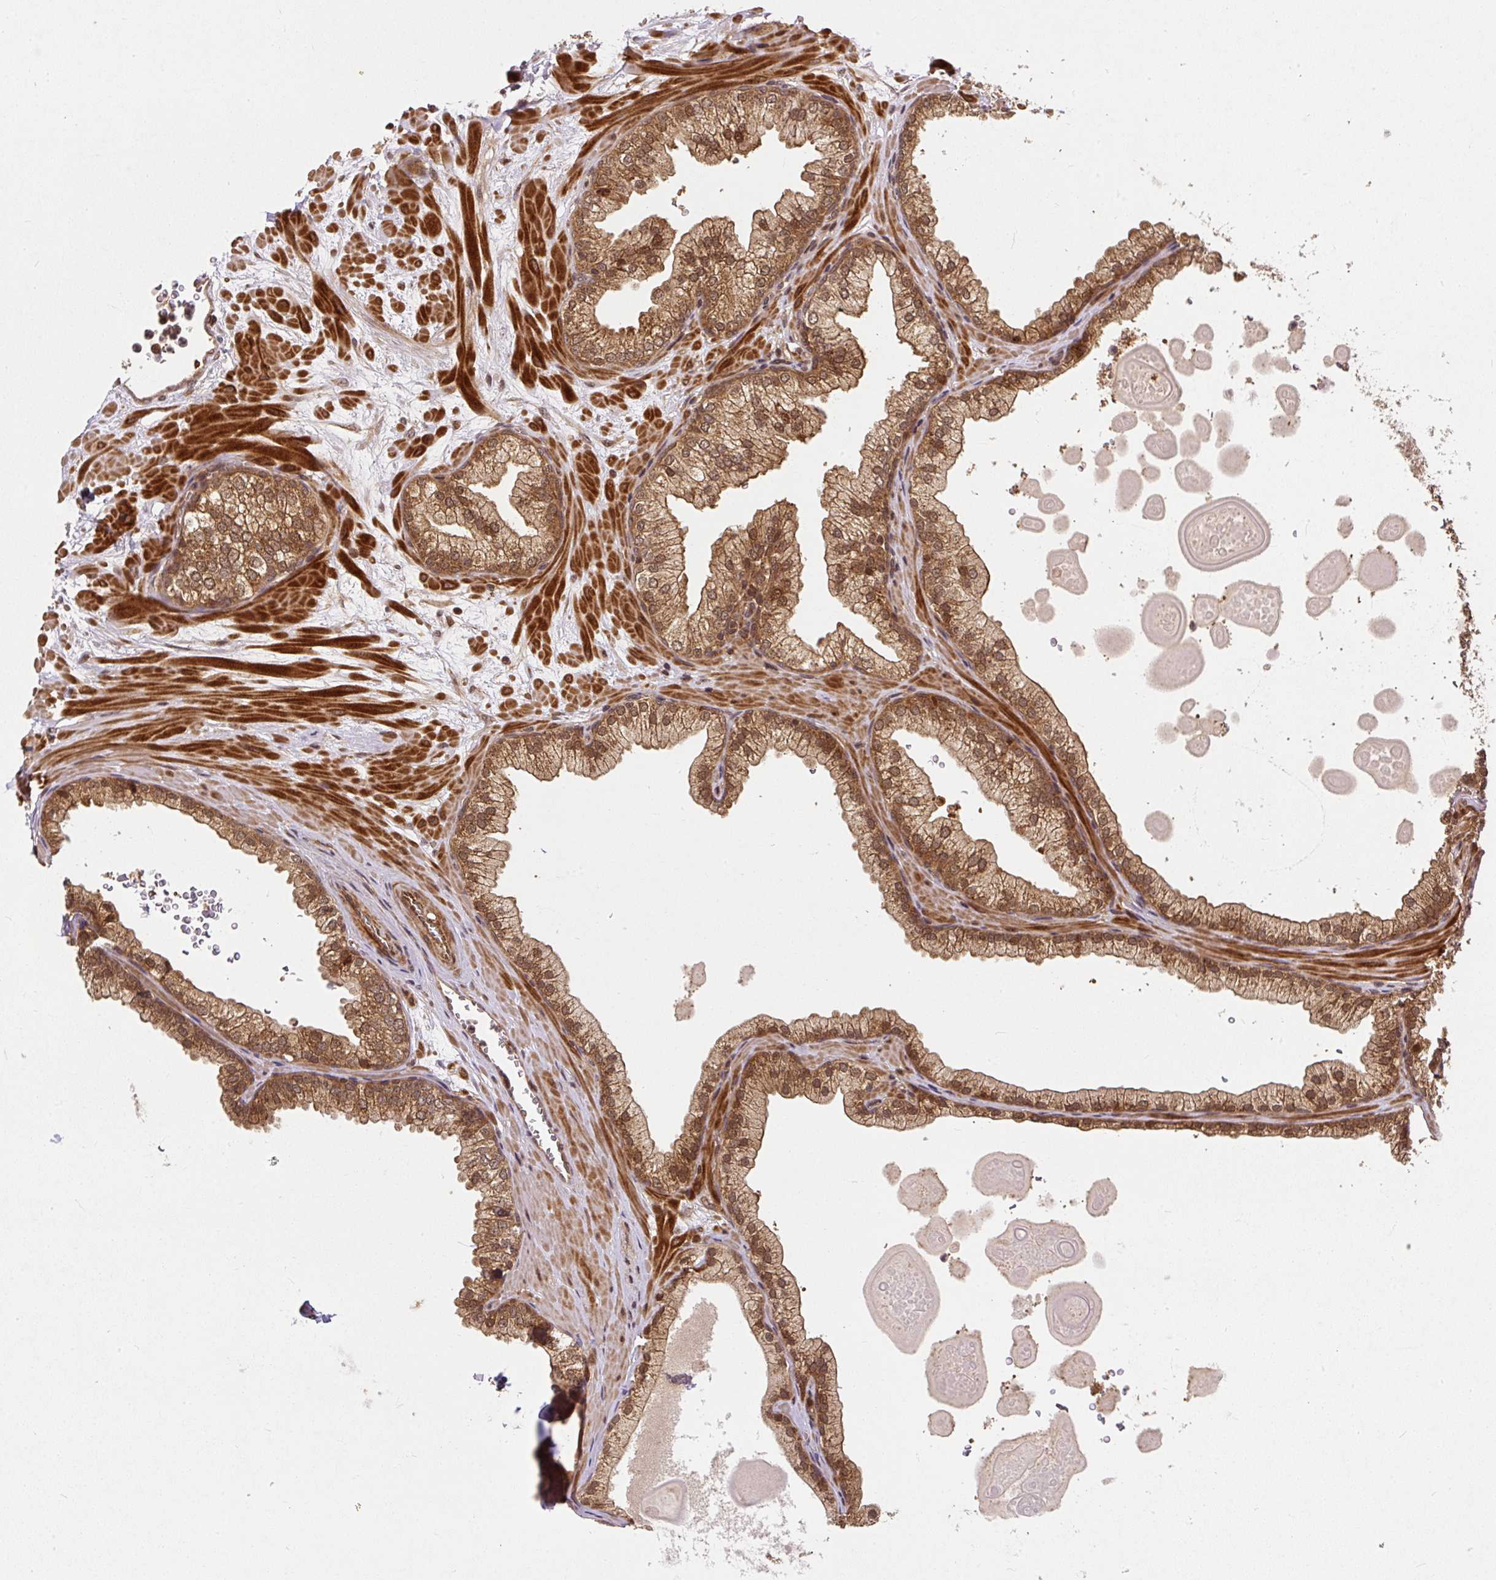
{"staining": {"intensity": "strong", "quantity": ">75%", "location": "cytoplasmic/membranous,nuclear"}, "tissue": "prostate", "cell_type": "Glandular cells", "image_type": "normal", "snomed": [{"axis": "morphology", "description": "Normal tissue, NOS"}, {"axis": "topography", "description": "Prostate"}, {"axis": "topography", "description": "Peripheral nerve tissue"}], "caption": "Immunohistochemistry (IHC) of normal prostate reveals high levels of strong cytoplasmic/membranous,nuclear expression in approximately >75% of glandular cells.", "gene": "PSMD1", "patient": {"sex": "male", "age": 61}}